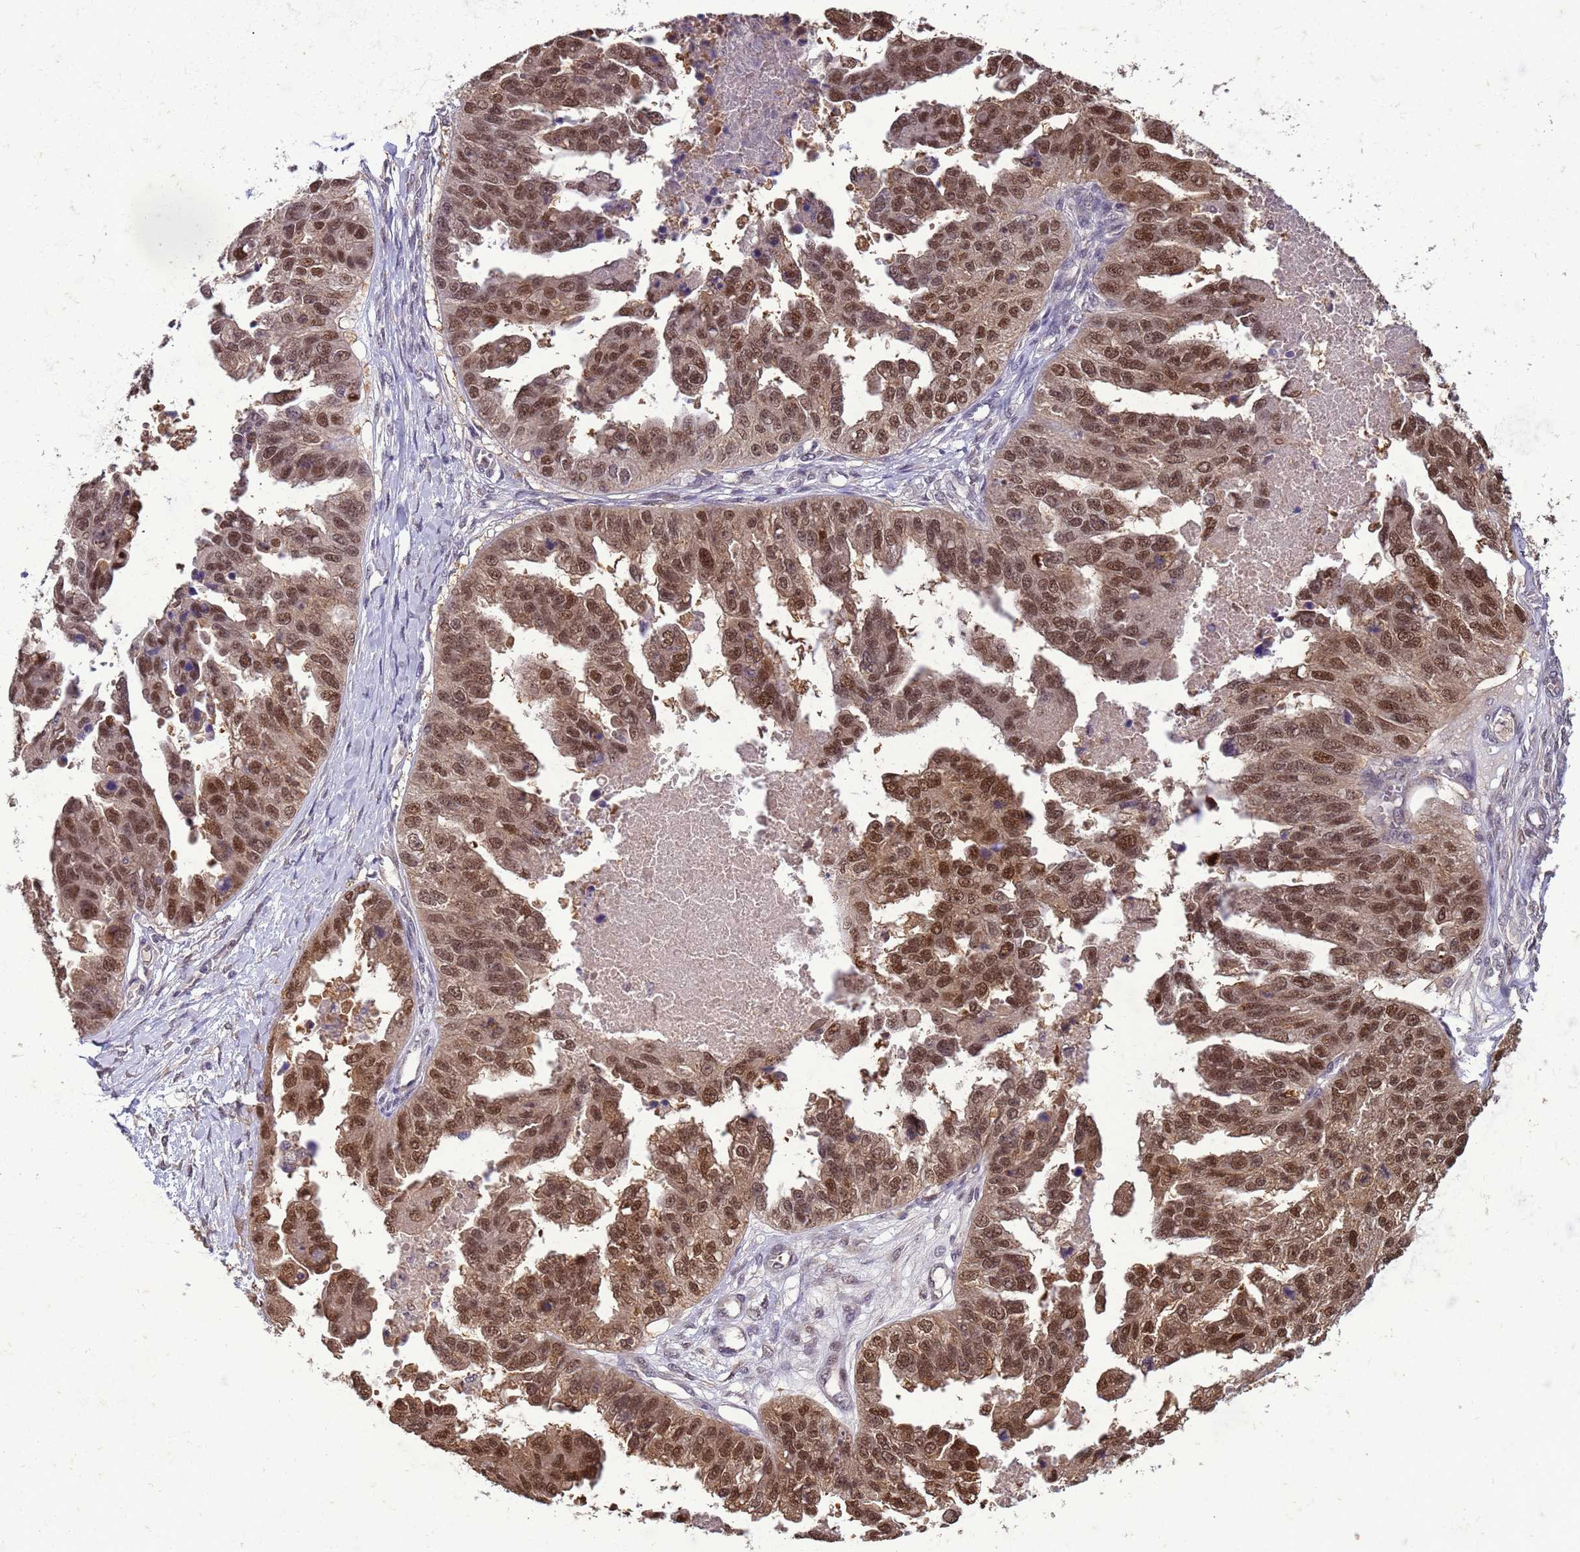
{"staining": {"intensity": "strong", "quantity": ">75%", "location": "nuclear"}, "tissue": "ovarian cancer", "cell_type": "Tumor cells", "image_type": "cancer", "snomed": [{"axis": "morphology", "description": "Cystadenocarcinoma, serous, NOS"}, {"axis": "topography", "description": "Ovary"}], "caption": "The micrograph displays immunohistochemical staining of ovarian cancer. There is strong nuclear positivity is seen in about >75% of tumor cells.", "gene": "ZBTB5", "patient": {"sex": "female", "age": 58}}